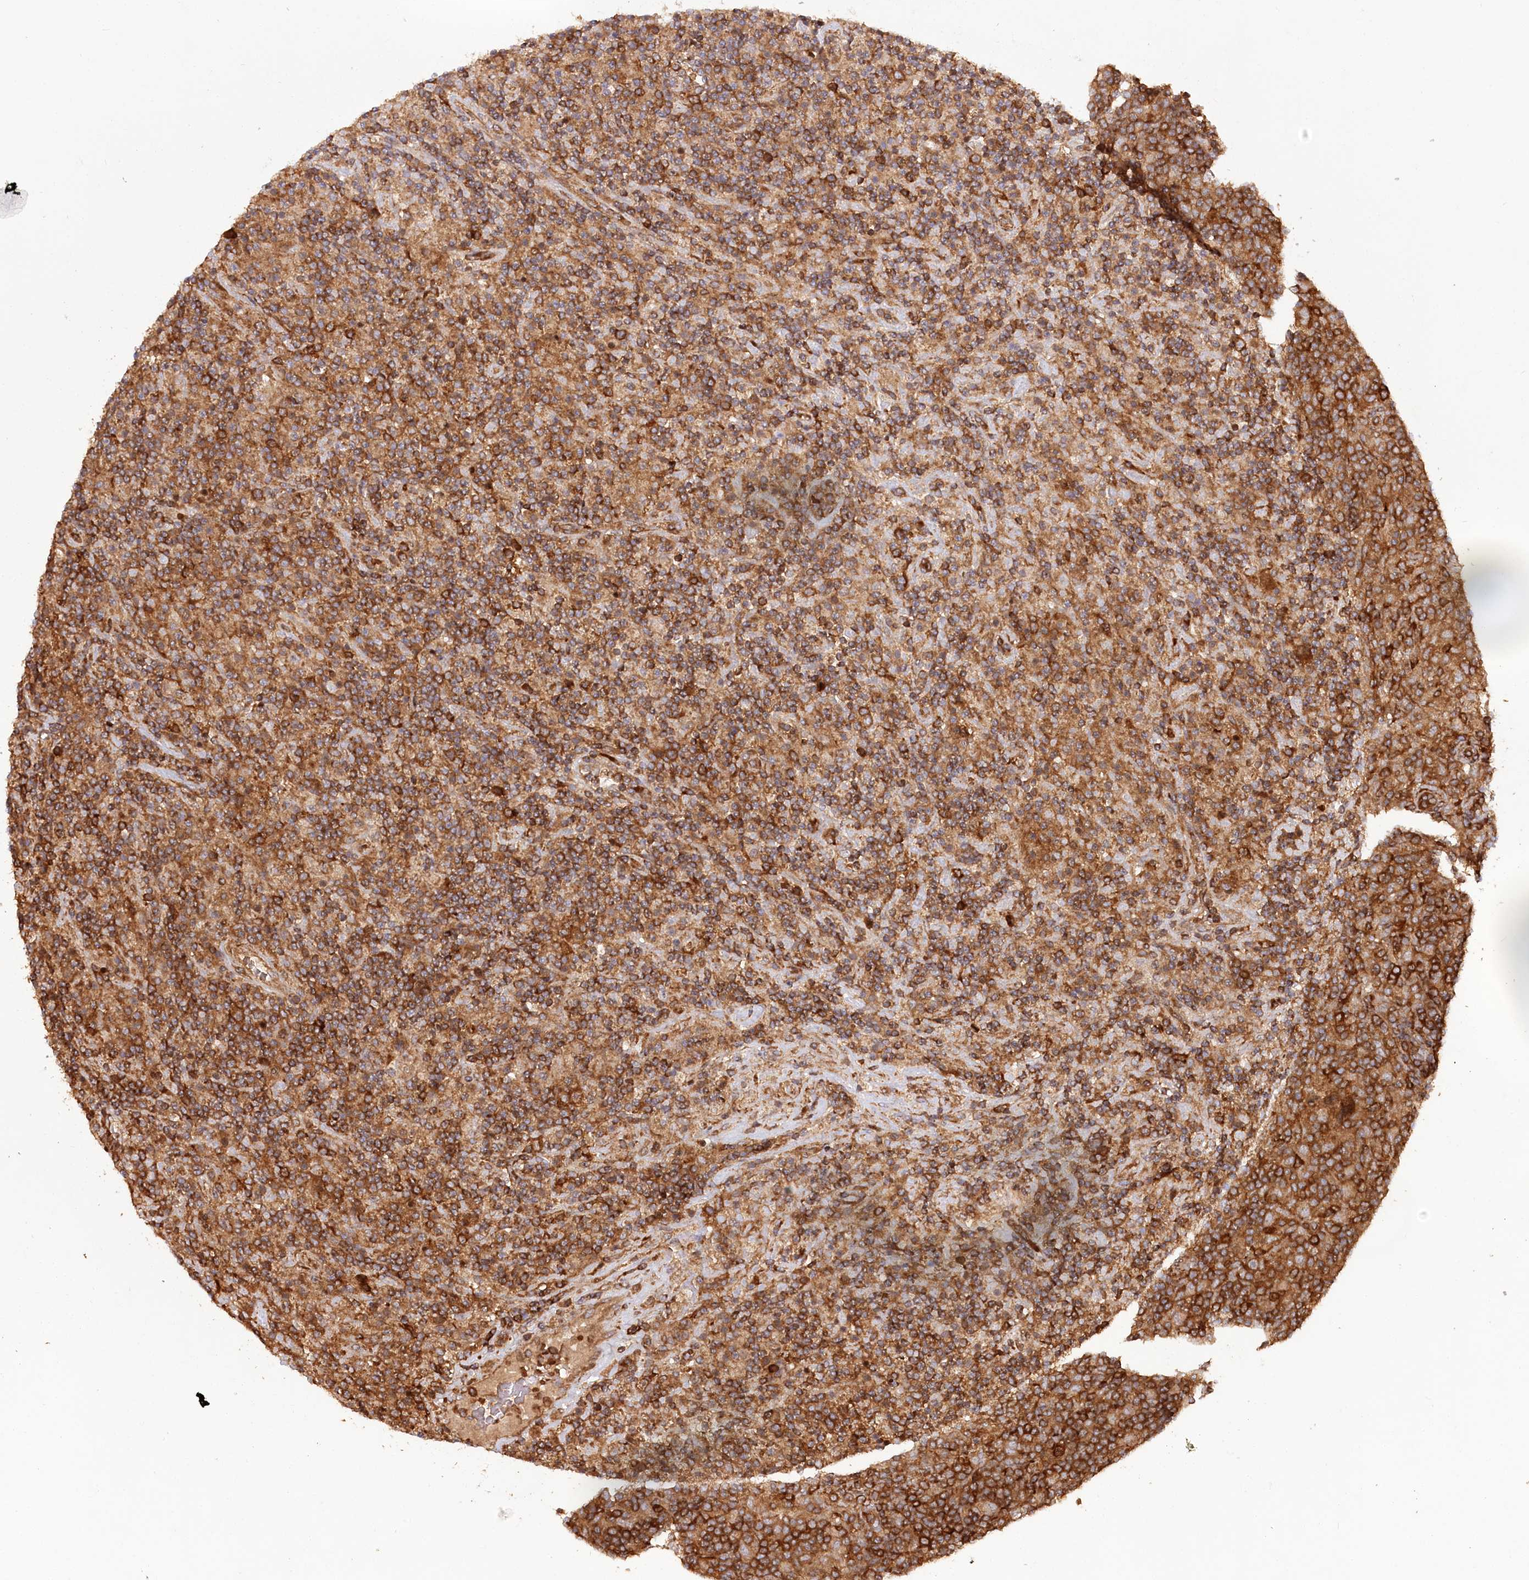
{"staining": {"intensity": "strong", "quantity": ">75%", "location": "cytoplasmic/membranous"}, "tissue": "lymphoma", "cell_type": "Tumor cells", "image_type": "cancer", "snomed": [{"axis": "morphology", "description": "Hodgkin's disease, NOS"}, {"axis": "topography", "description": "Lymph node"}], "caption": "Hodgkin's disease stained for a protein displays strong cytoplasmic/membranous positivity in tumor cells.", "gene": "PAIP2", "patient": {"sex": "male", "age": 70}}